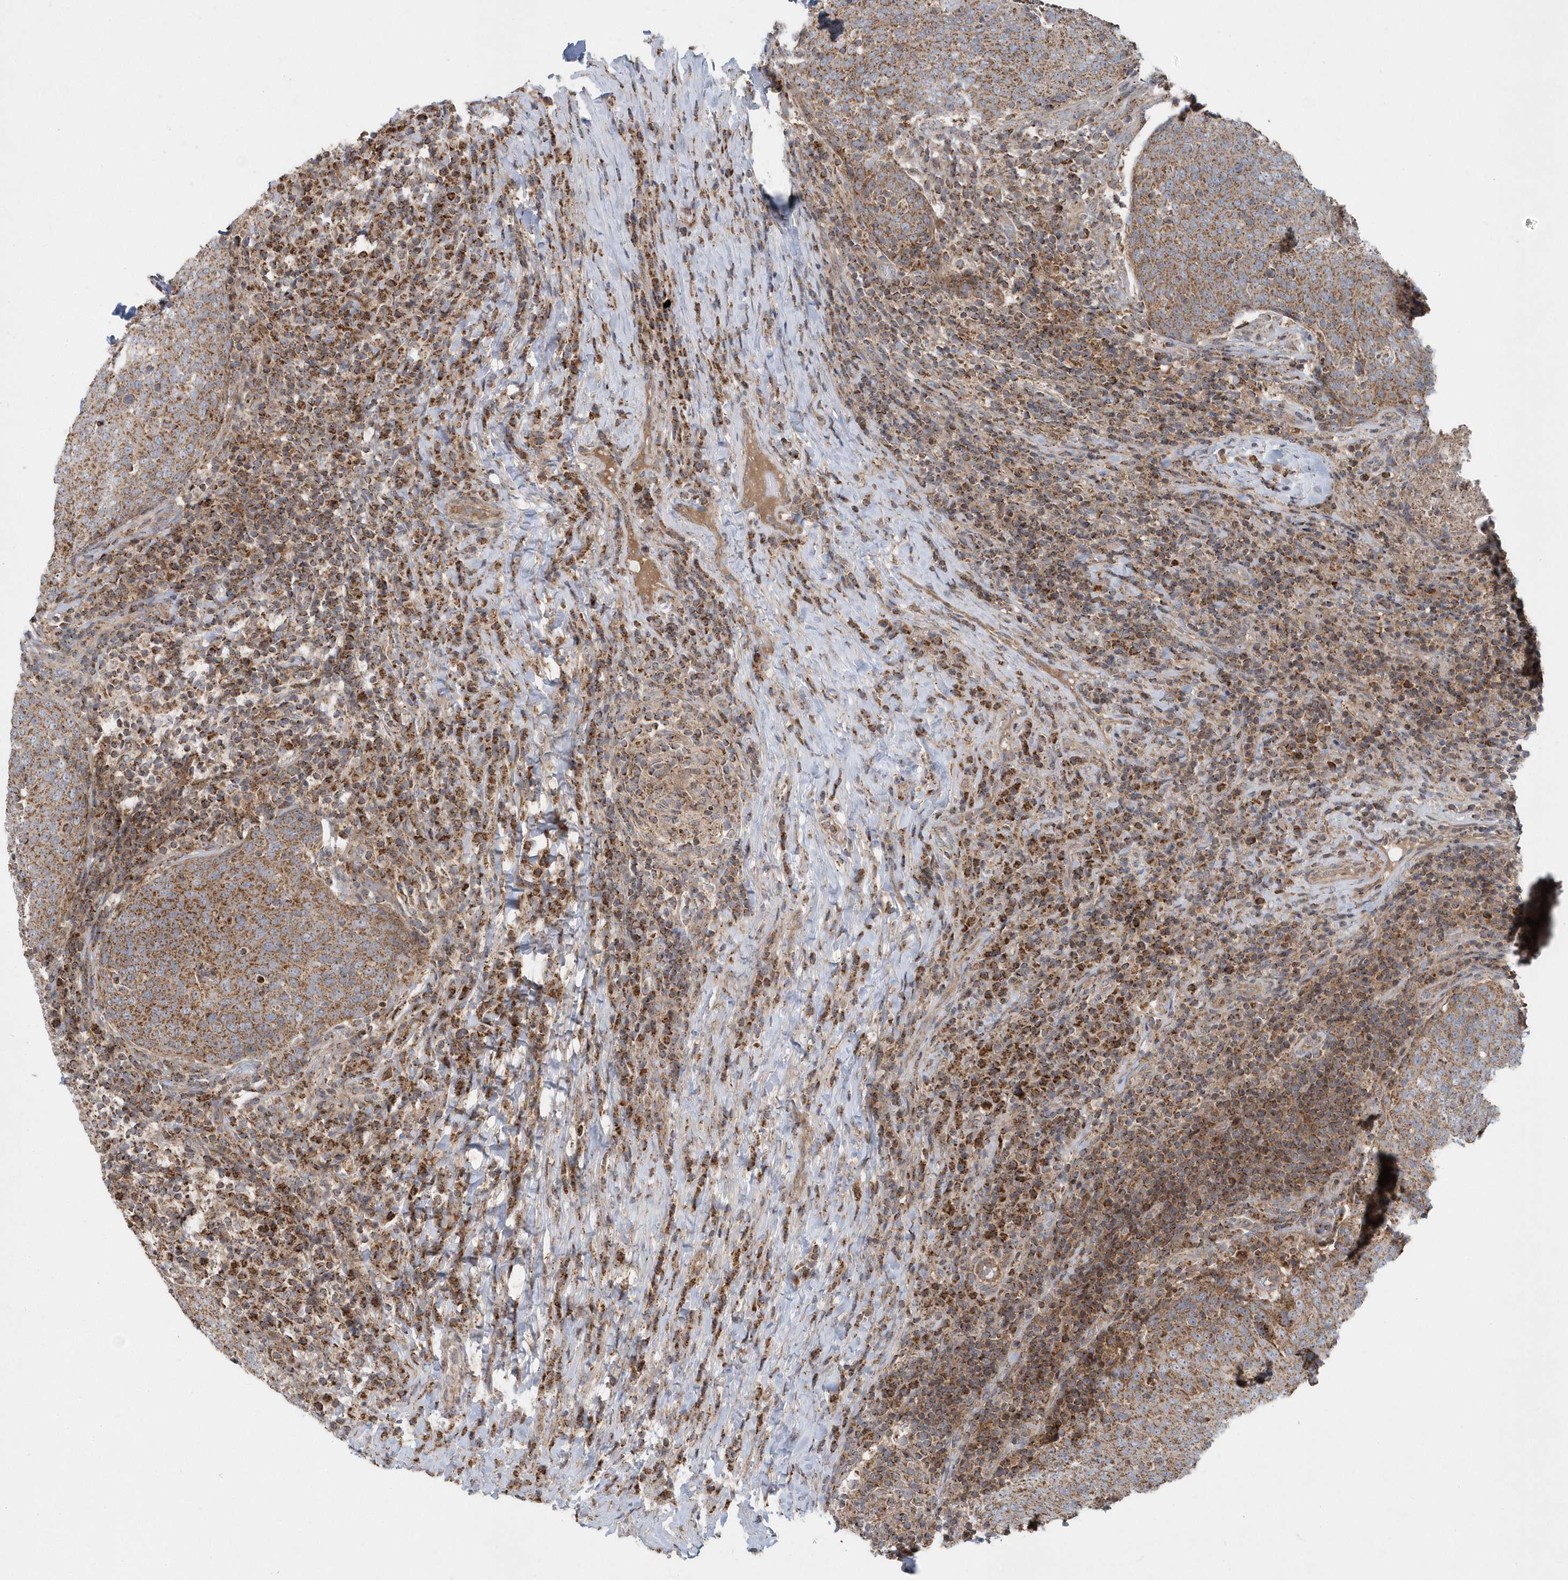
{"staining": {"intensity": "moderate", "quantity": ">75%", "location": "cytoplasmic/membranous"}, "tissue": "head and neck cancer", "cell_type": "Tumor cells", "image_type": "cancer", "snomed": [{"axis": "morphology", "description": "Squamous cell carcinoma, NOS"}, {"axis": "morphology", "description": "Squamous cell carcinoma, metastatic, NOS"}, {"axis": "topography", "description": "Lymph node"}, {"axis": "topography", "description": "Head-Neck"}], "caption": "Tumor cells display medium levels of moderate cytoplasmic/membranous positivity in about >75% of cells in human head and neck squamous cell carcinoma.", "gene": "PPP1R7", "patient": {"sex": "male", "age": 62}}